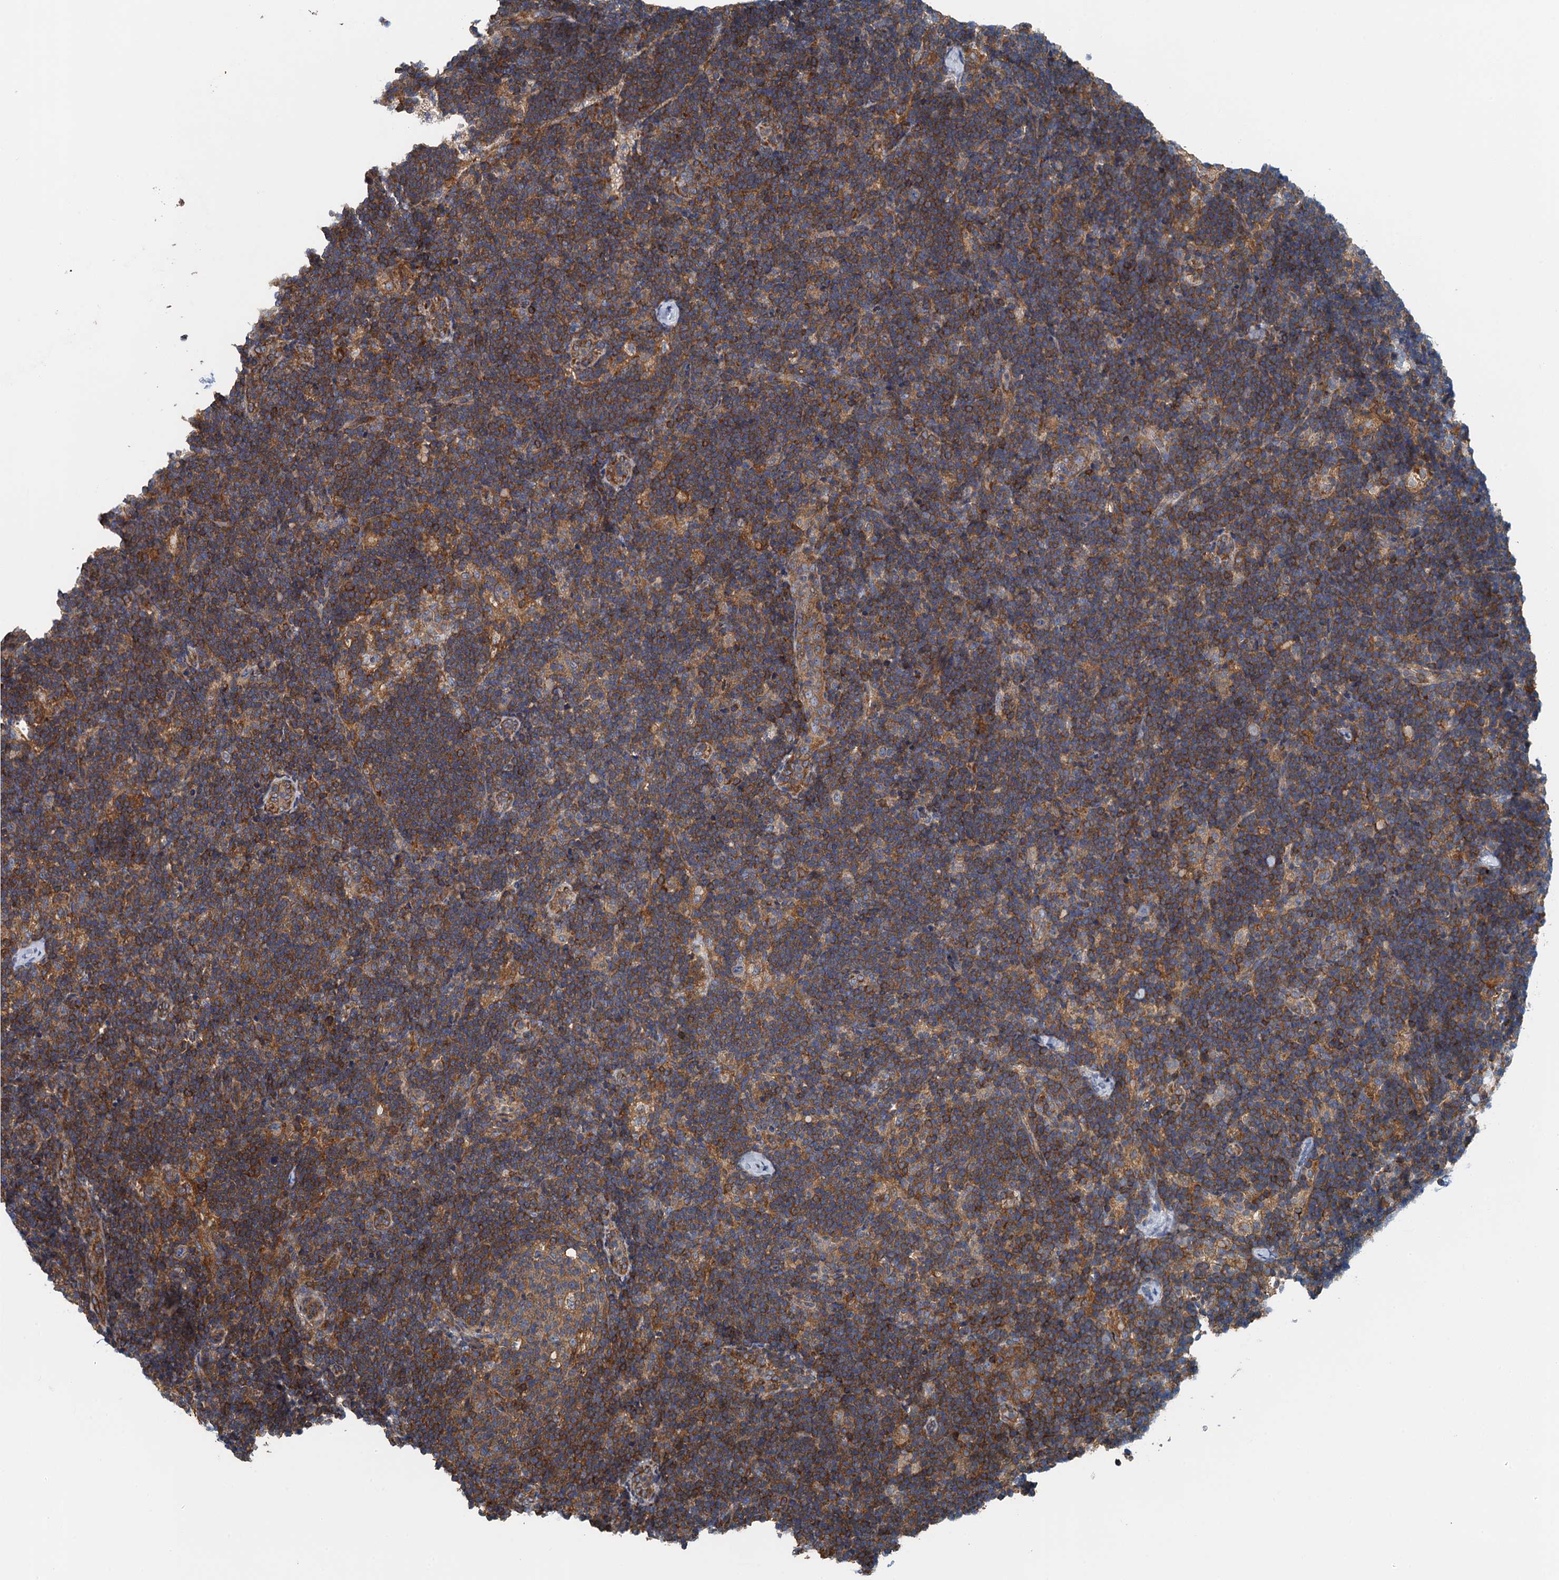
{"staining": {"intensity": "moderate", "quantity": ">75%", "location": "cytoplasmic/membranous"}, "tissue": "lymph node", "cell_type": "Germinal center cells", "image_type": "normal", "snomed": [{"axis": "morphology", "description": "Normal tissue, NOS"}, {"axis": "topography", "description": "Lymph node"}], "caption": "A high-resolution histopathology image shows immunohistochemistry staining of normal lymph node, which shows moderate cytoplasmic/membranous staining in approximately >75% of germinal center cells. (brown staining indicates protein expression, while blue staining denotes nuclei).", "gene": "PPP1R14D", "patient": {"sex": "female", "age": 22}}